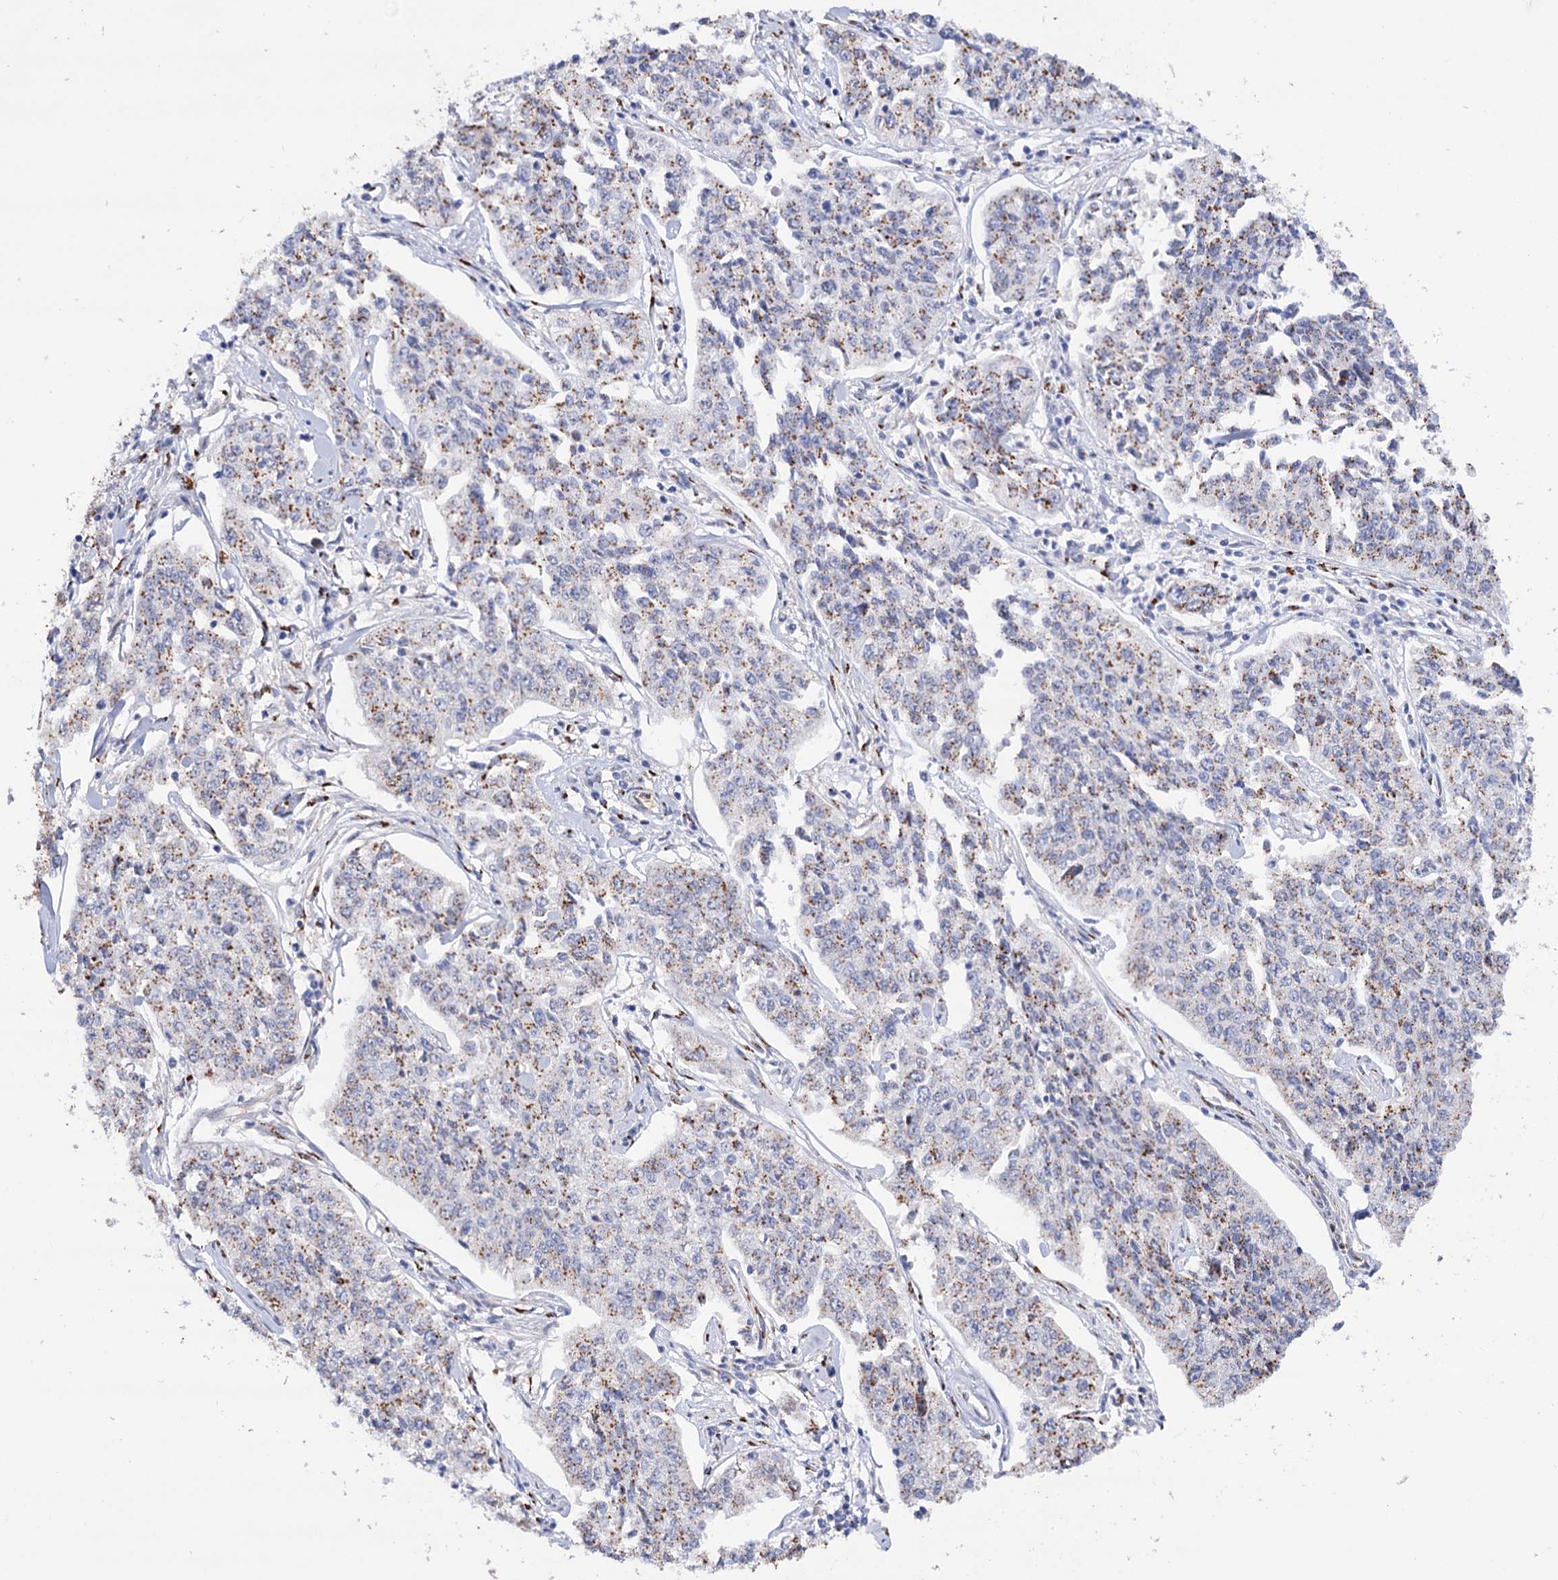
{"staining": {"intensity": "moderate", "quantity": ">75%", "location": "cytoplasmic/membranous"}, "tissue": "cervical cancer", "cell_type": "Tumor cells", "image_type": "cancer", "snomed": [{"axis": "morphology", "description": "Squamous cell carcinoma, NOS"}, {"axis": "topography", "description": "Cervix"}], "caption": "DAB (3,3'-diaminobenzidine) immunohistochemical staining of human cervical squamous cell carcinoma demonstrates moderate cytoplasmic/membranous protein expression in approximately >75% of tumor cells.", "gene": "C11orf96", "patient": {"sex": "female", "age": 35}}